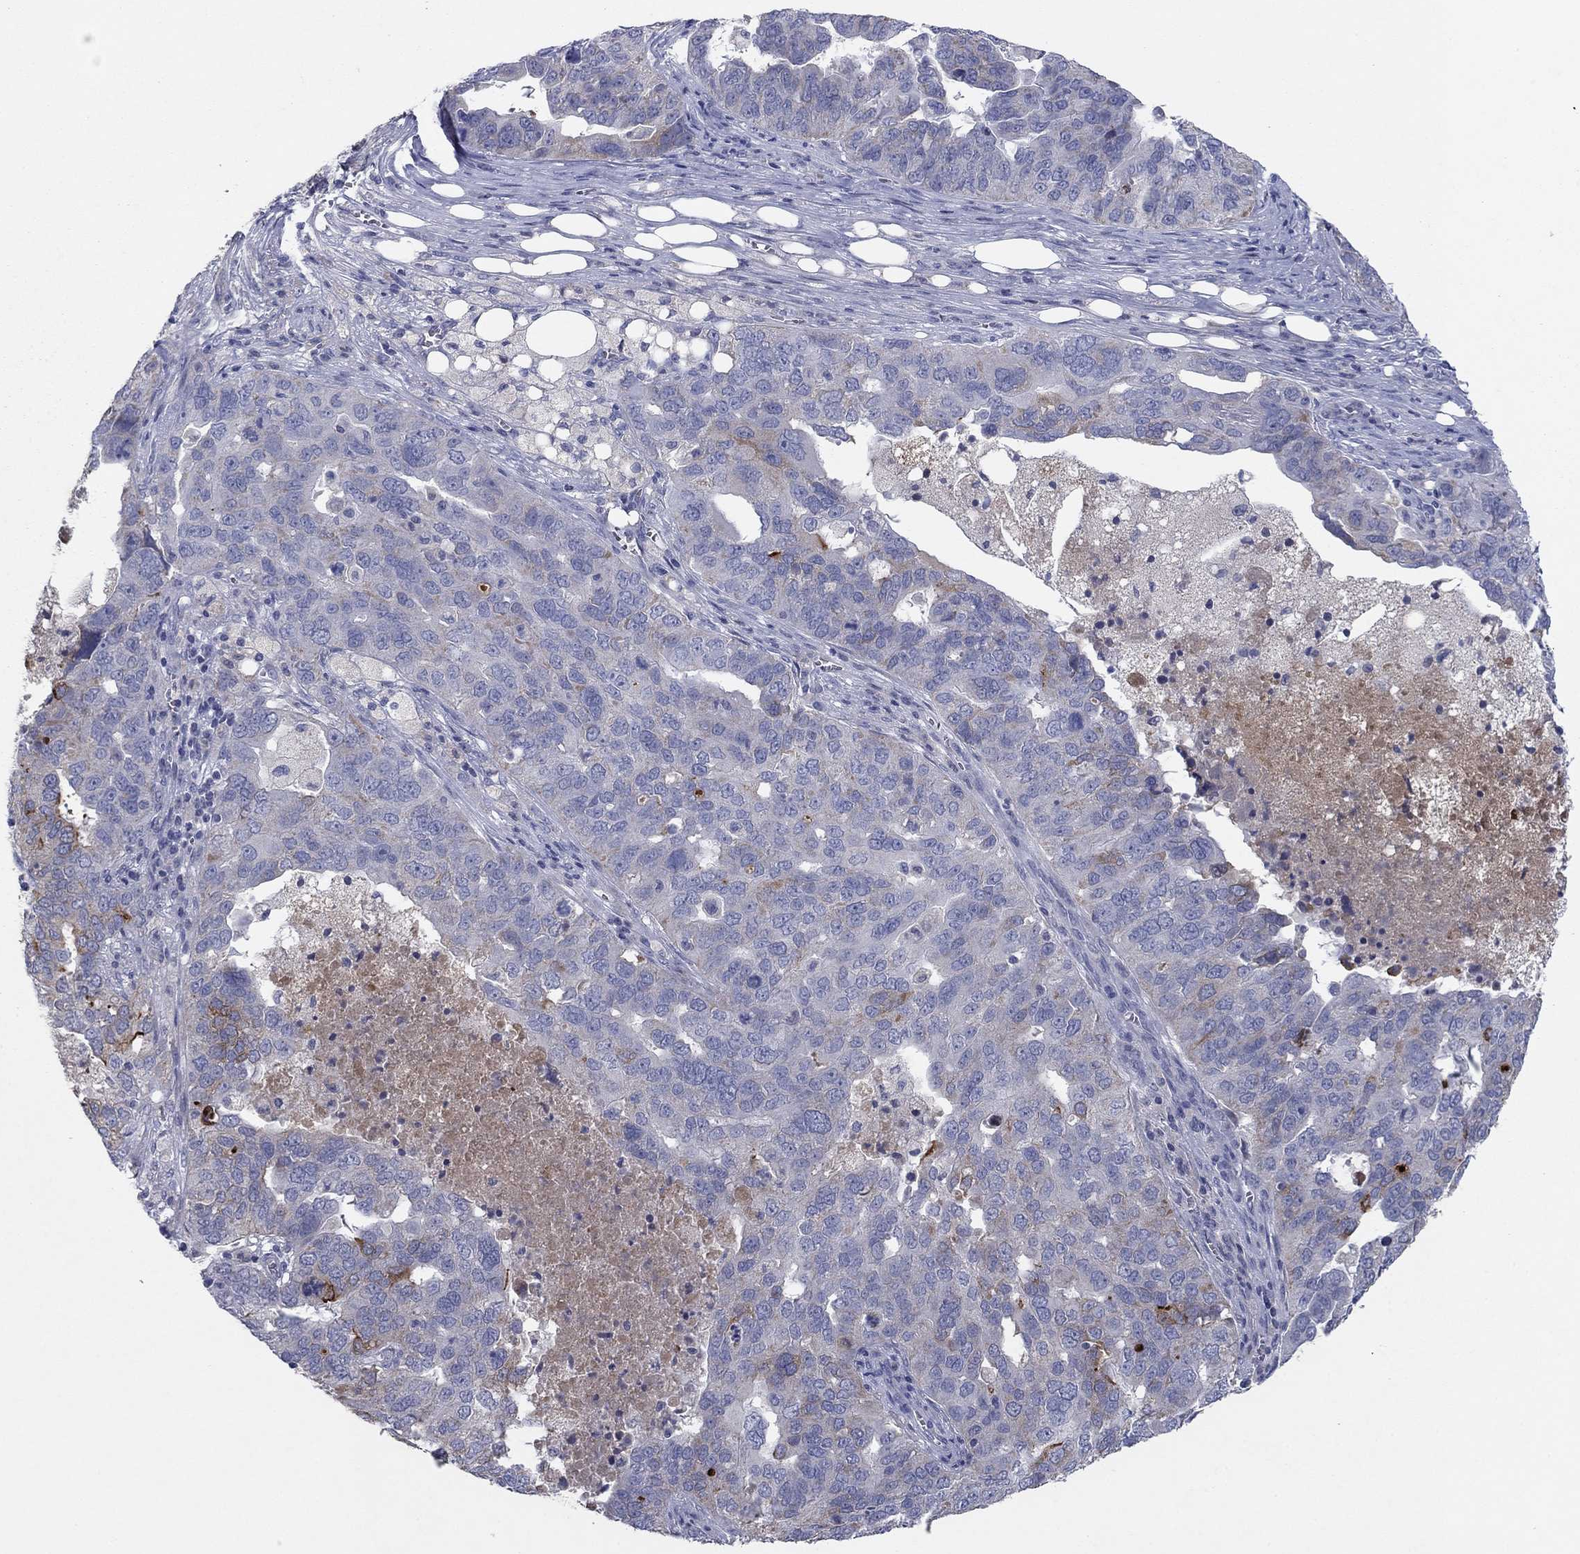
{"staining": {"intensity": "moderate", "quantity": "<25%", "location": "cytoplasmic/membranous"}, "tissue": "ovarian cancer", "cell_type": "Tumor cells", "image_type": "cancer", "snomed": [{"axis": "morphology", "description": "Carcinoma, endometroid"}, {"axis": "topography", "description": "Soft tissue"}, {"axis": "topography", "description": "Ovary"}], "caption": "Ovarian cancer (endometroid carcinoma) was stained to show a protein in brown. There is low levels of moderate cytoplasmic/membranous positivity in about <25% of tumor cells.", "gene": "PTGDS", "patient": {"sex": "female", "age": 52}}